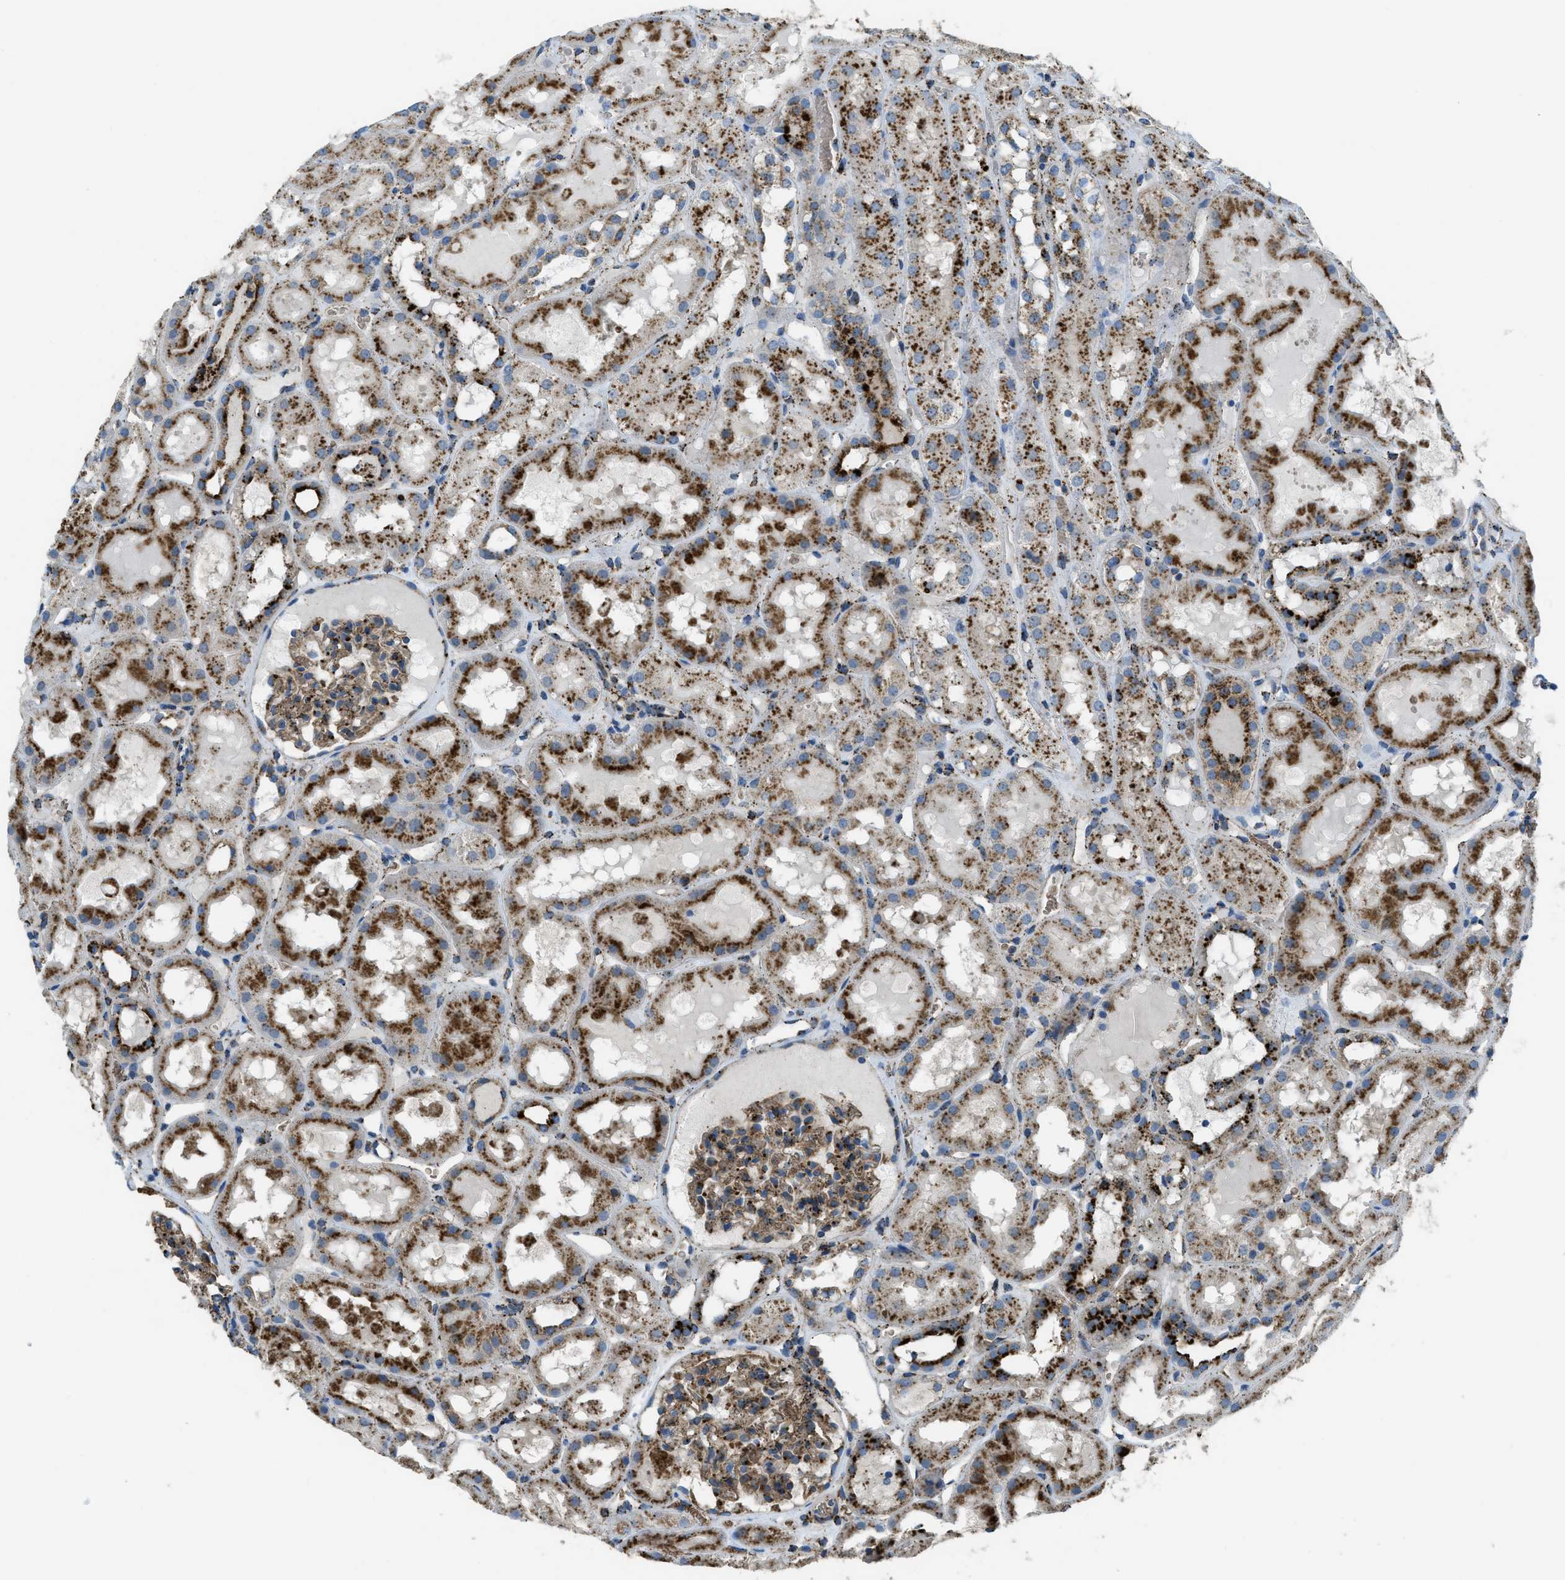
{"staining": {"intensity": "moderate", "quantity": ">75%", "location": "cytoplasmic/membranous"}, "tissue": "kidney", "cell_type": "Cells in glomeruli", "image_type": "normal", "snomed": [{"axis": "morphology", "description": "Normal tissue, NOS"}, {"axis": "topography", "description": "Kidney"}, {"axis": "topography", "description": "Urinary bladder"}], "caption": "Normal kidney displays moderate cytoplasmic/membranous positivity in about >75% of cells in glomeruli, visualized by immunohistochemistry. The protein is shown in brown color, while the nuclei are stained blue.", "gene": "SCARB2", "patient": {"sex": "male", "age": 16}}